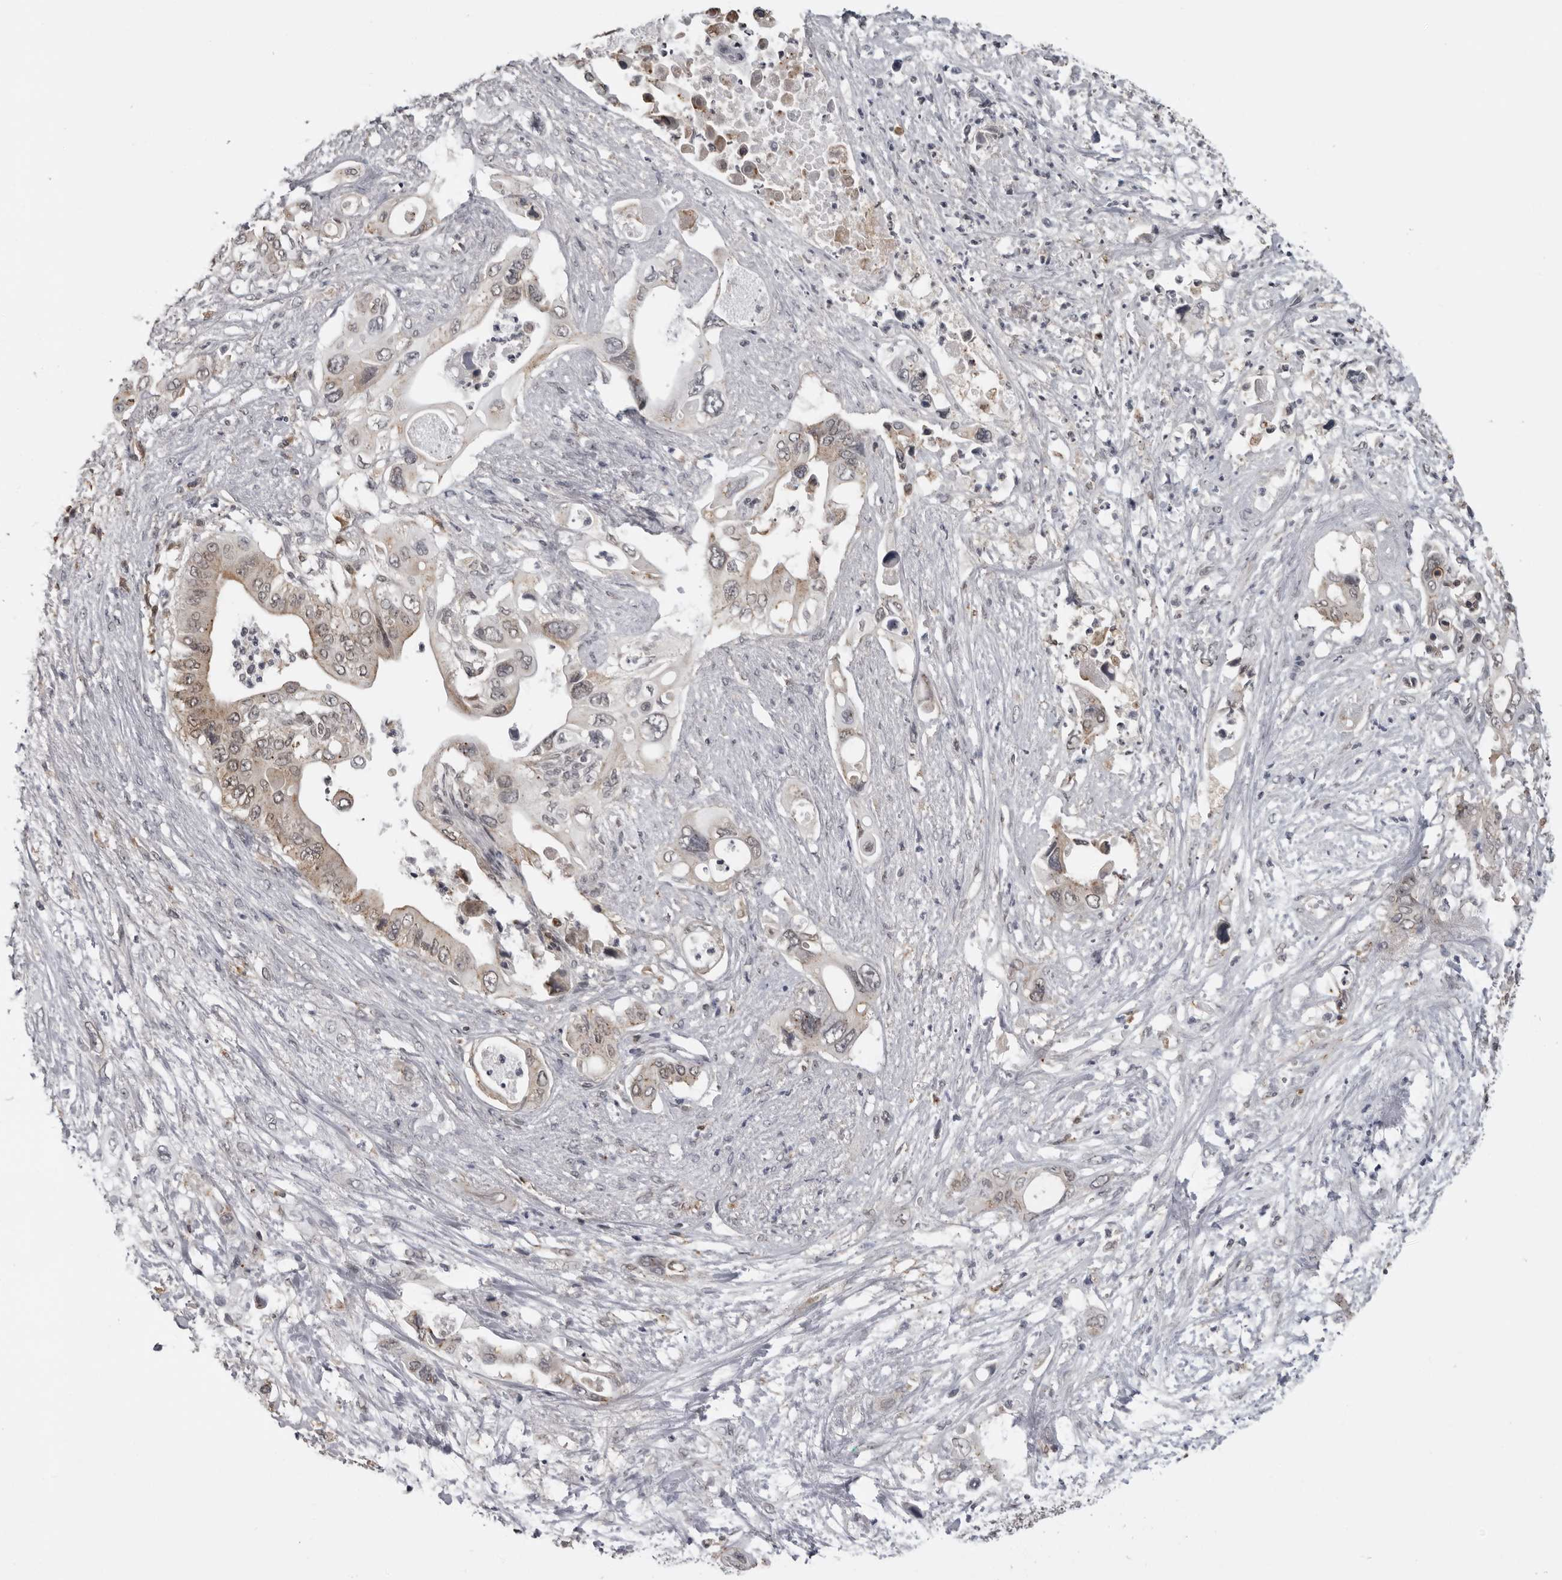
{"staining": {"intensity": "weak", "quantity": "25%-75%", "location": "cytoplasmic/membranous,nuclear"}, "tissue": "pancreatic cancer", "cell_type": "Tumor cells", "image_type": "cancer", "snomed": [{"axis": "morphology", "description": "Adenocarcinoma, NOS"}, {"axis": "topography", "description": "Pancreas"}], "caption": "Protein staining shows weak cytoplasmic/membranous and nuclear staining in approximately 25%-75% of tumor cells in pancreatic adenocarcinoma.", "gene": "PDCL3", "patient": {"sex": "male", "age": 66}}